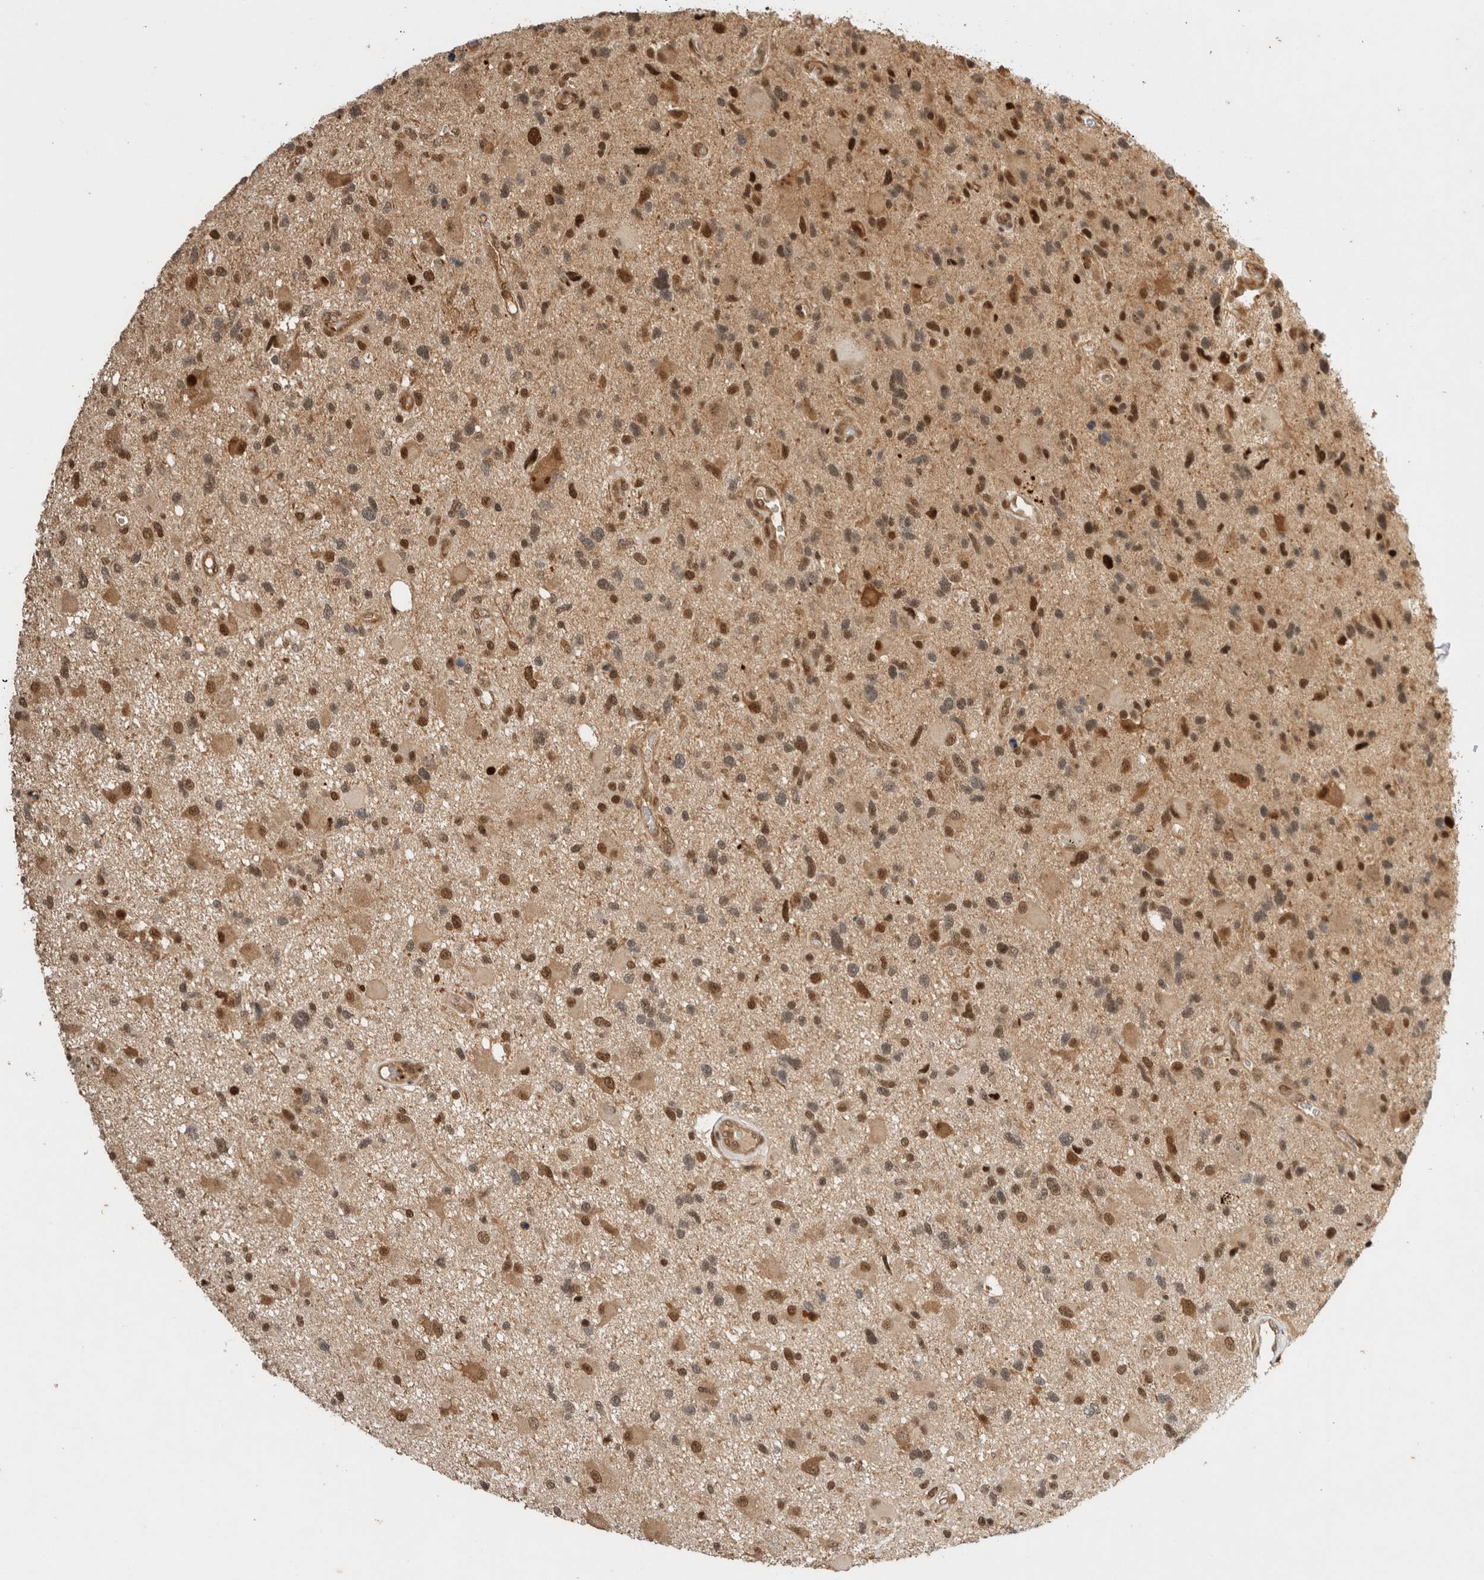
{"staining": {"intensity": "moderate", "quantity": "25%-75%", "location": "cytoplasmic/membranous,nuclear"}, "tissue": "glioma", "cell_type": "Tumor cells", "image_type": "cancer", "snomed": [{"axis": "morphology", "description": "Glioma, malignant, High grade"}, {"axis": "topography", "description": "Brain"}], "caption": "DAB immunohistochemical staining of glioma shows moderate cytoplasmic/membranous and nuclear protein positivity in approximately 25%-75% of tumor cells. The protein is stained brown, and the nuclei are stained in blue (DAB IHC with brightfield microscopy, high magnification).", "gene": "SNRNP40", "patient": {"sex": "male", "age": 33}}